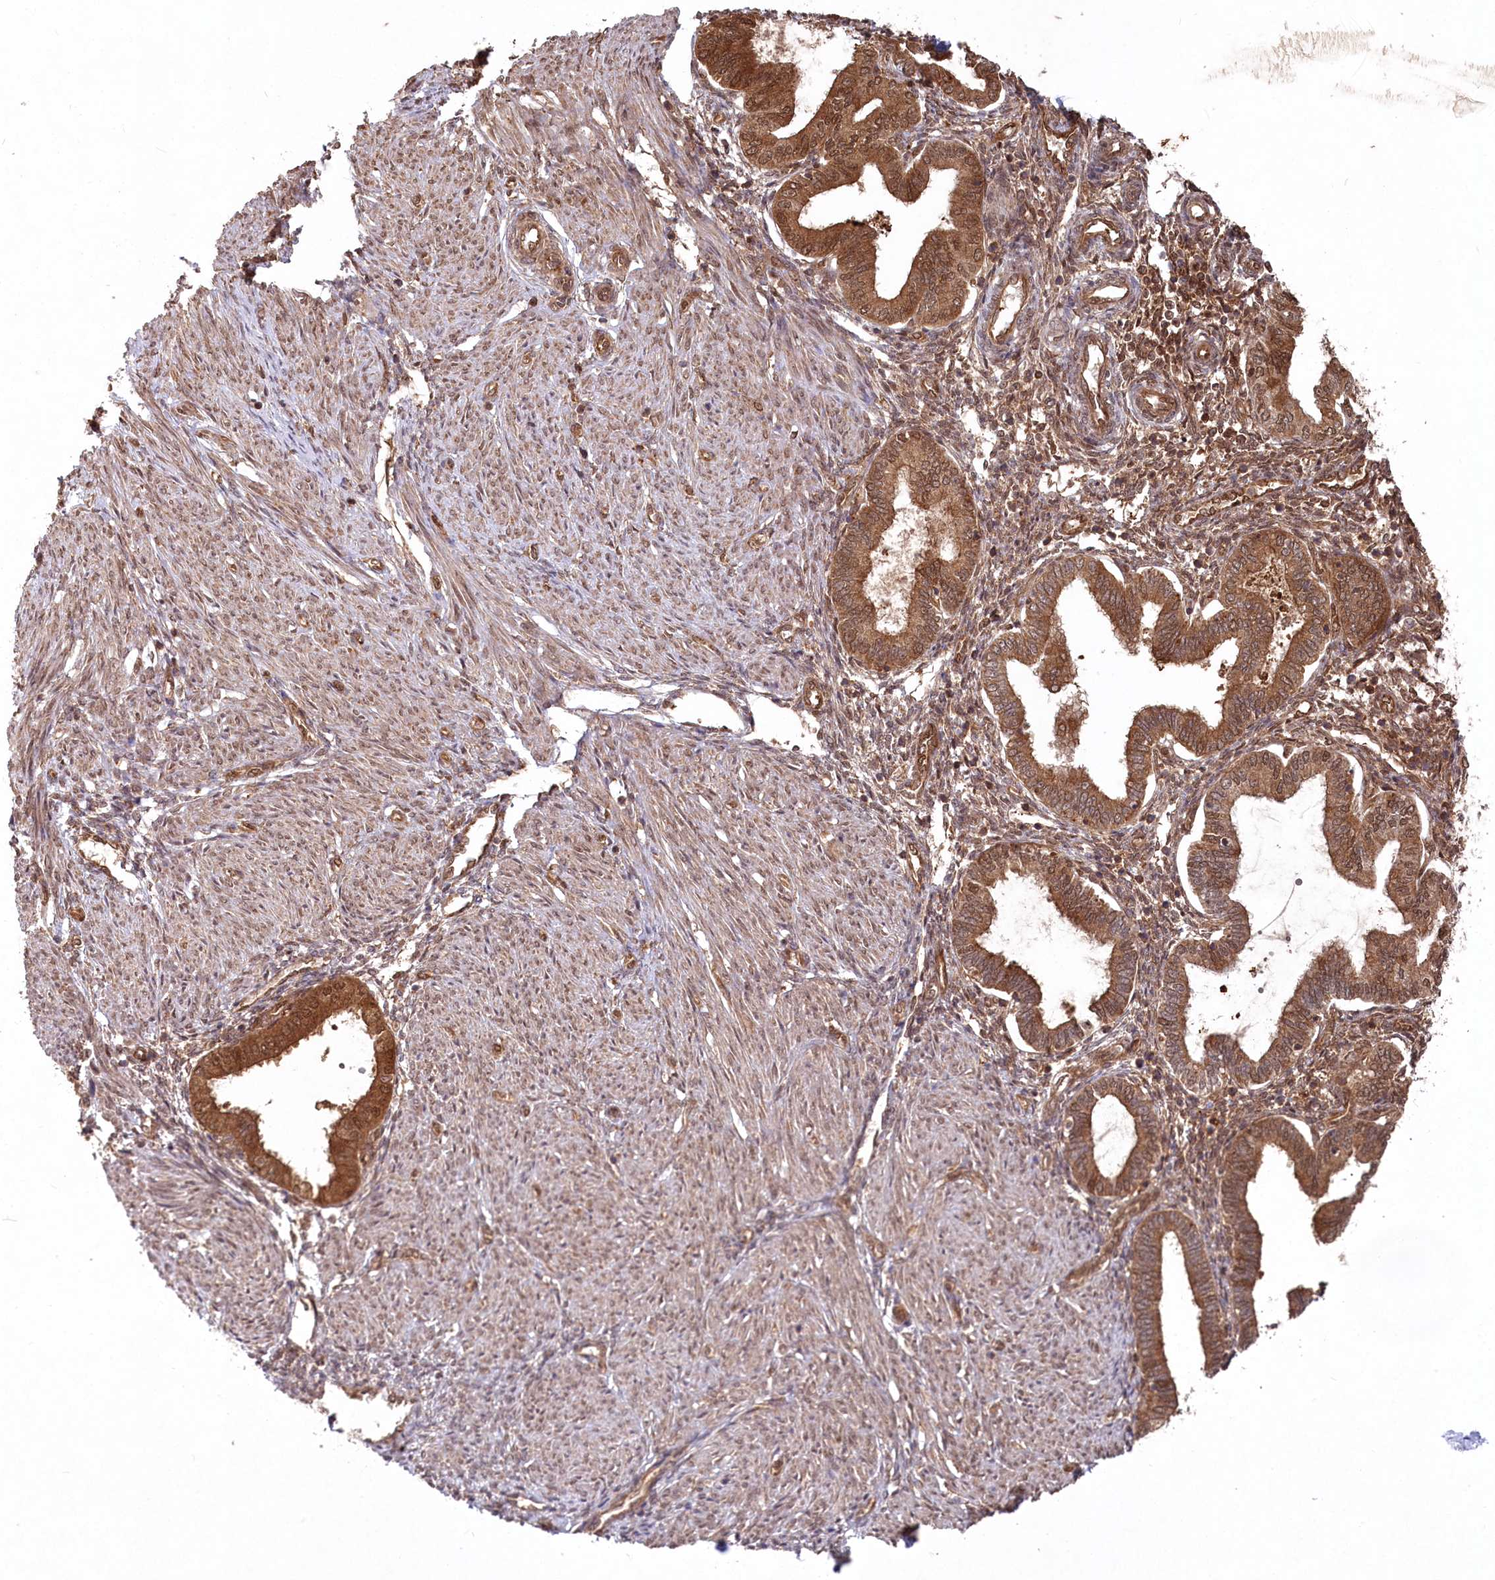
{"staining": {"intensity": "moderate", "quantity": ">75%", "location": "cytoplasmic/membranous,nuclear"}, "tissue": "endometrium", "cell_type": "Cells in endometrial stroma", "image_type": "normal", "snomed": [{"axis": "morphology", "description": "Normal tissue, NOS"}, {"axis": "topography", "description": "Endometrium"}], "caption": "This is a micrograph of IHC staining of benign endometrium, which shows moderate positivity in the cytoplasmic/membranous,nuclear of cells in endometrial stroma.", "gene": "PSMA1", "patient": {"sex": "female", "age": 53}}